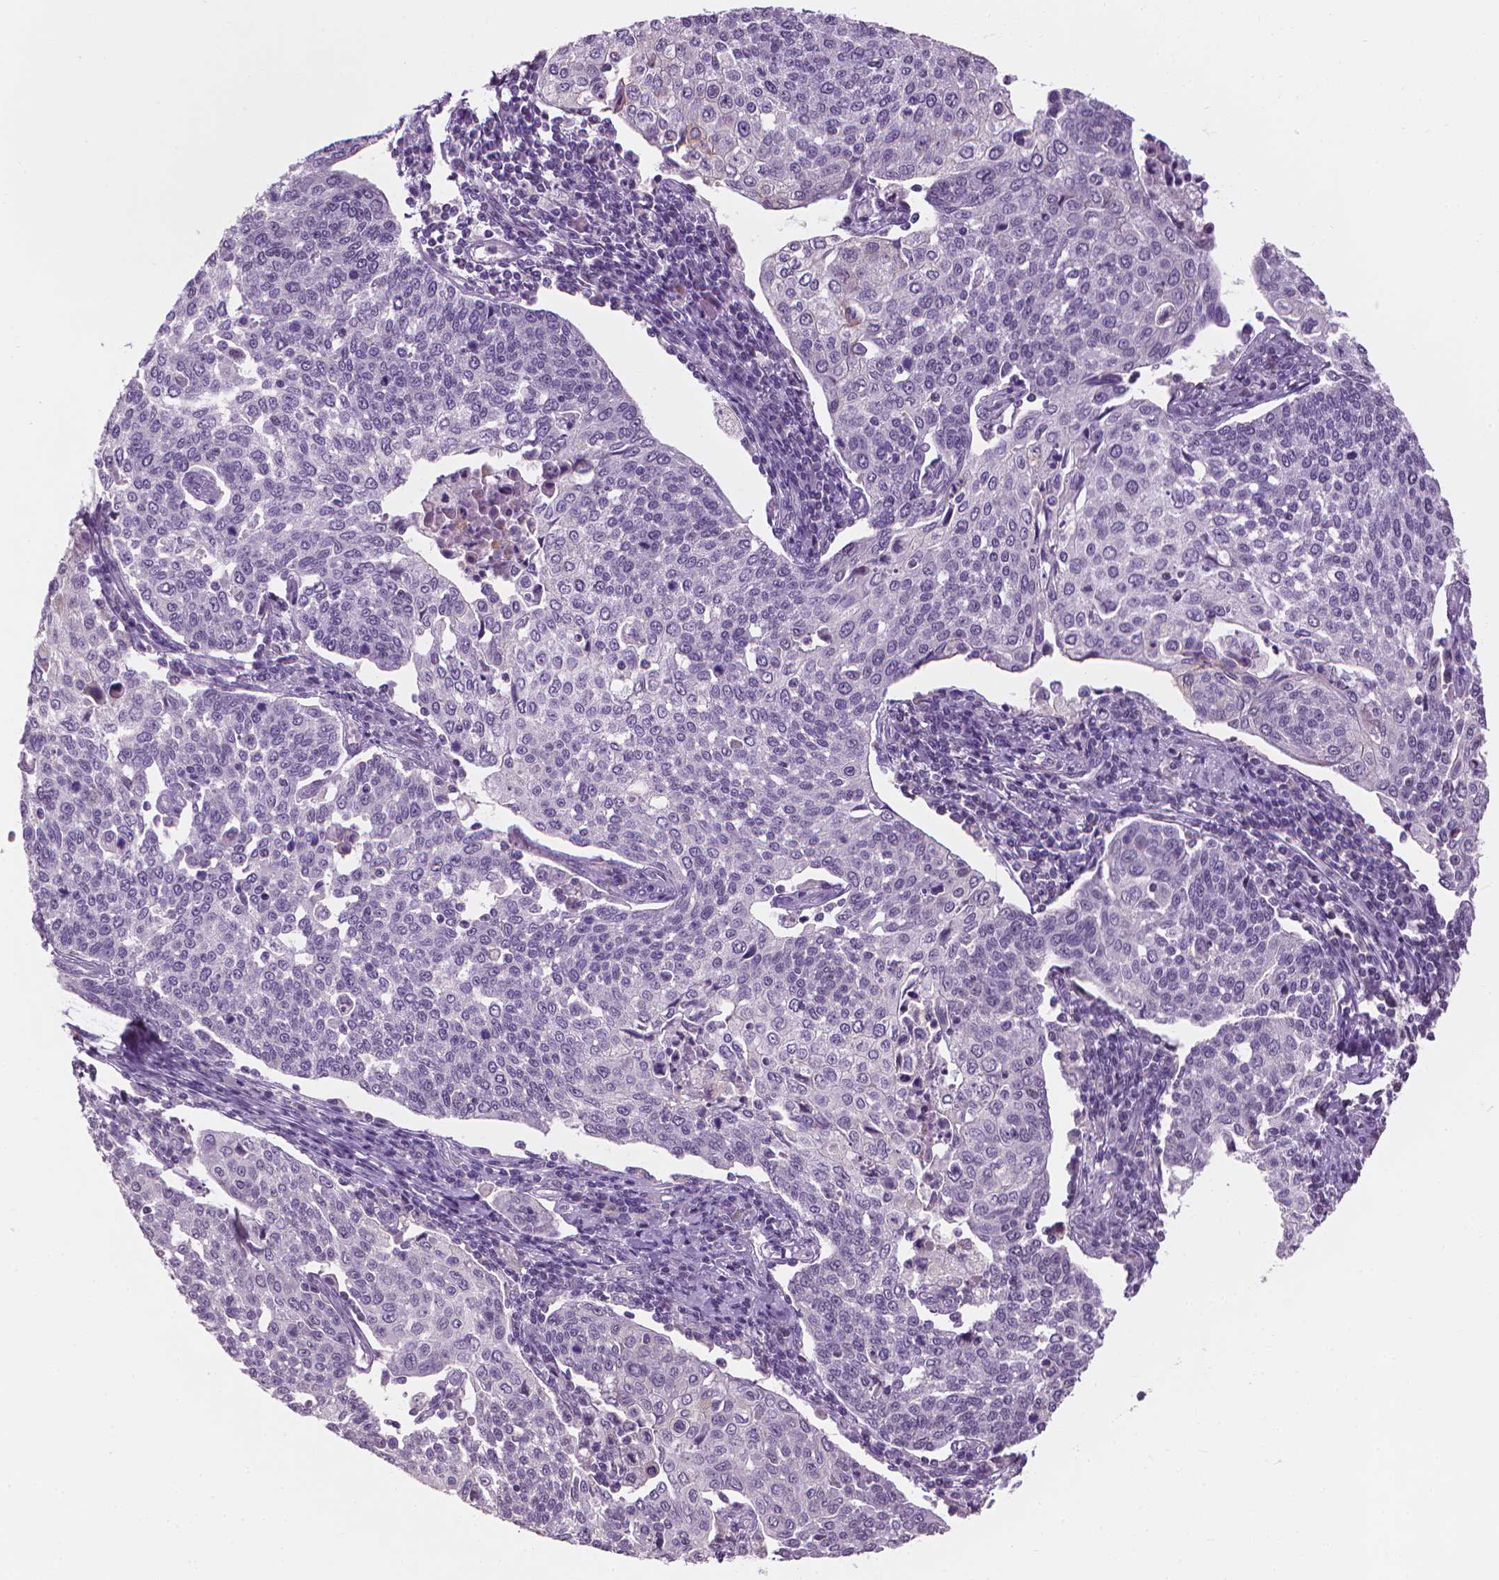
{"staining": {"intensity": "negative", "quantity": "none", "location": "none"}, "tissue": "cervical cancer", "cell_type": "Tumor cells", "image_type": "cancer", "snomed": [{"axis": "morphology", "description": "Squamous cell carcinoma, NOS"}, {"axis": "topography", "description": "Cervix"}], "caption": "Image shows no significant protein staining in tumor cells of cervical cancer.", "gene": "SAXO2", "patient": {"sex": "female", "age": 34}}